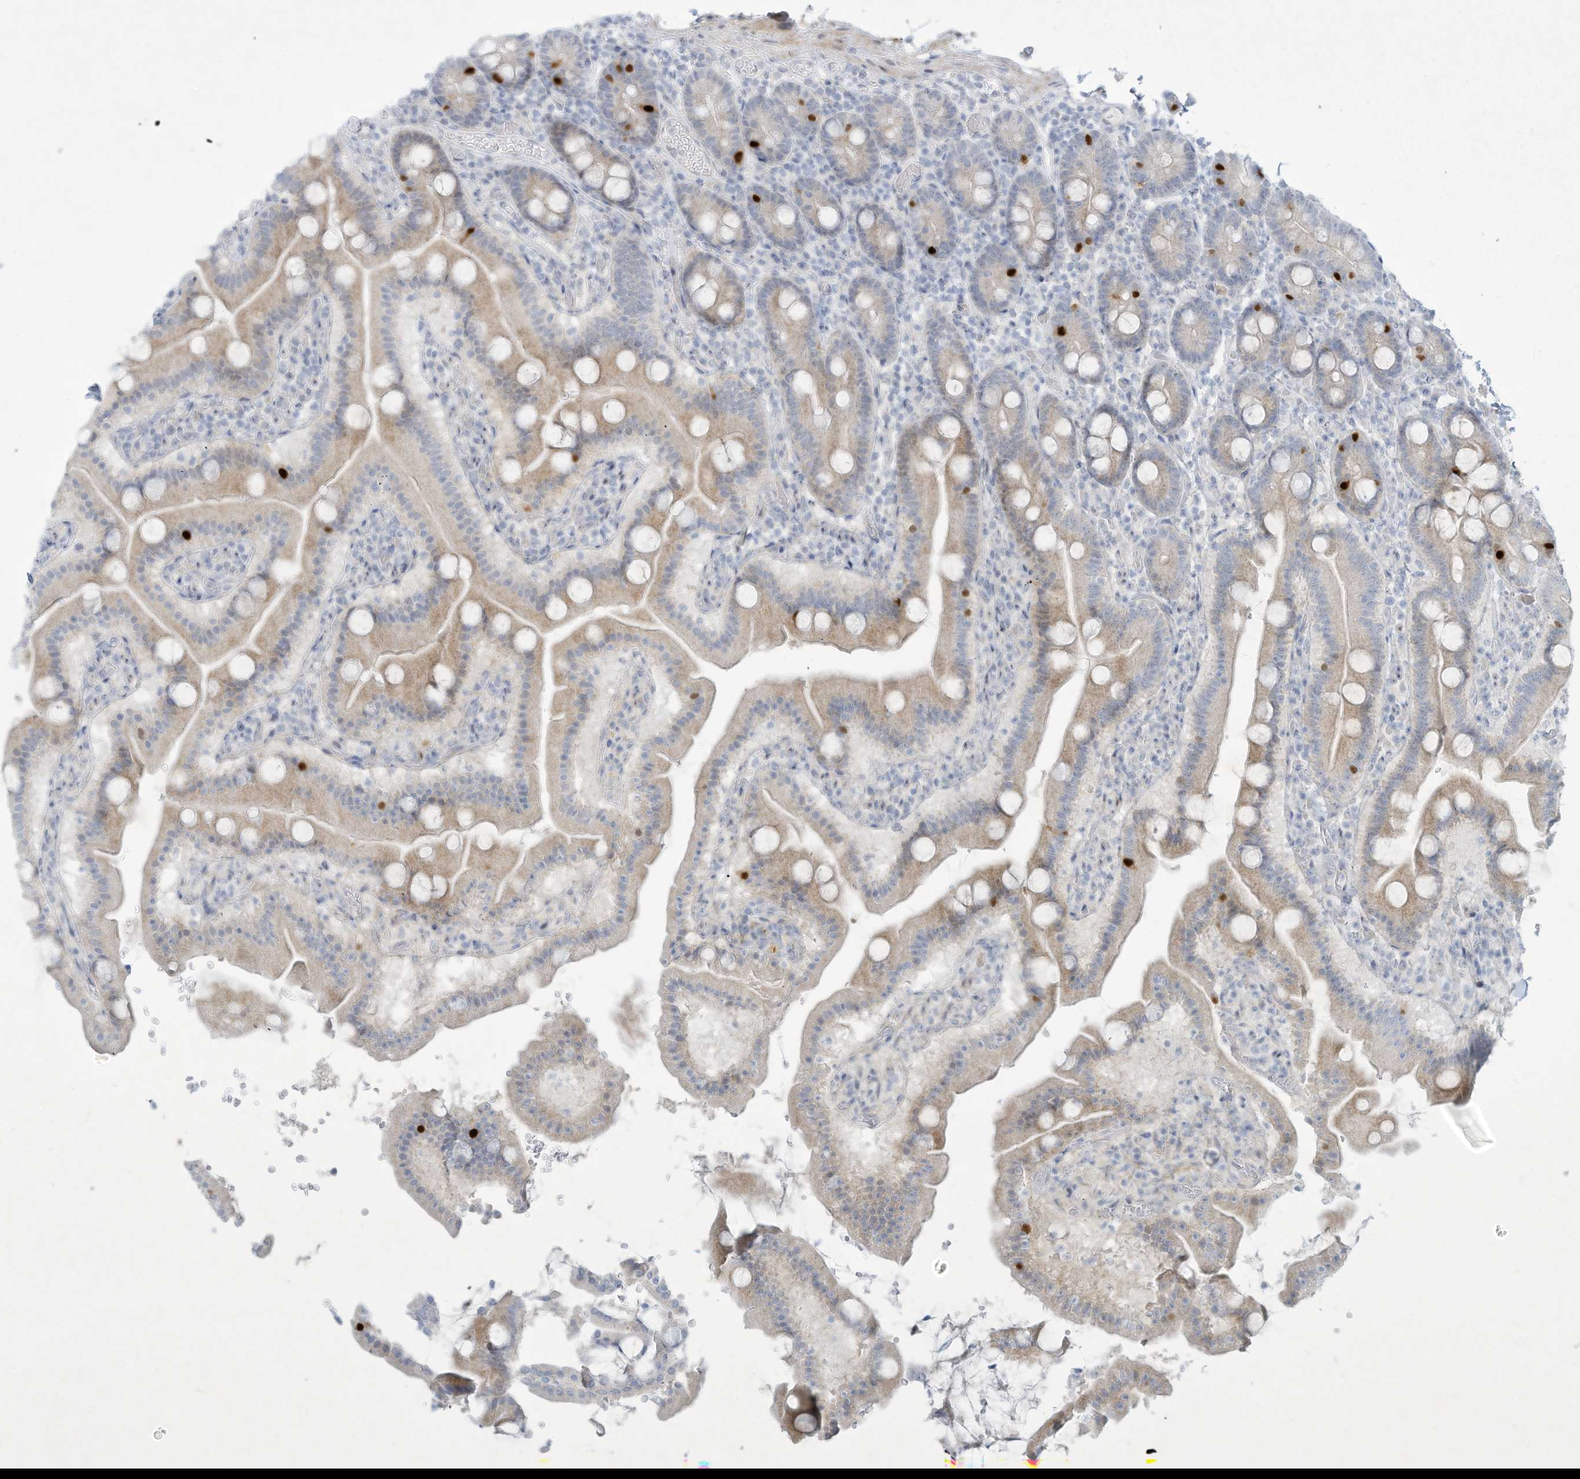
{"staining": {"intensity": "strong", "quantity": "<25%", "location": "nuclear"}, "tissue": "duodenum", "cell_type": "Glandular cells", "image_type": "normal", "snomed": [{"axis": "morphology", "description": "Normal tissue, NOS"}, {"axis": "topography", "description": "Duodenum"}], "caption": "Immunohistochemistry (IHC) of unremarkable duodenum demonstrates medium levels of strong nuclear expression in about <25% of glandular cells.", "gene": "PAX6", "patient": {"sex": "male", "age": 55}}